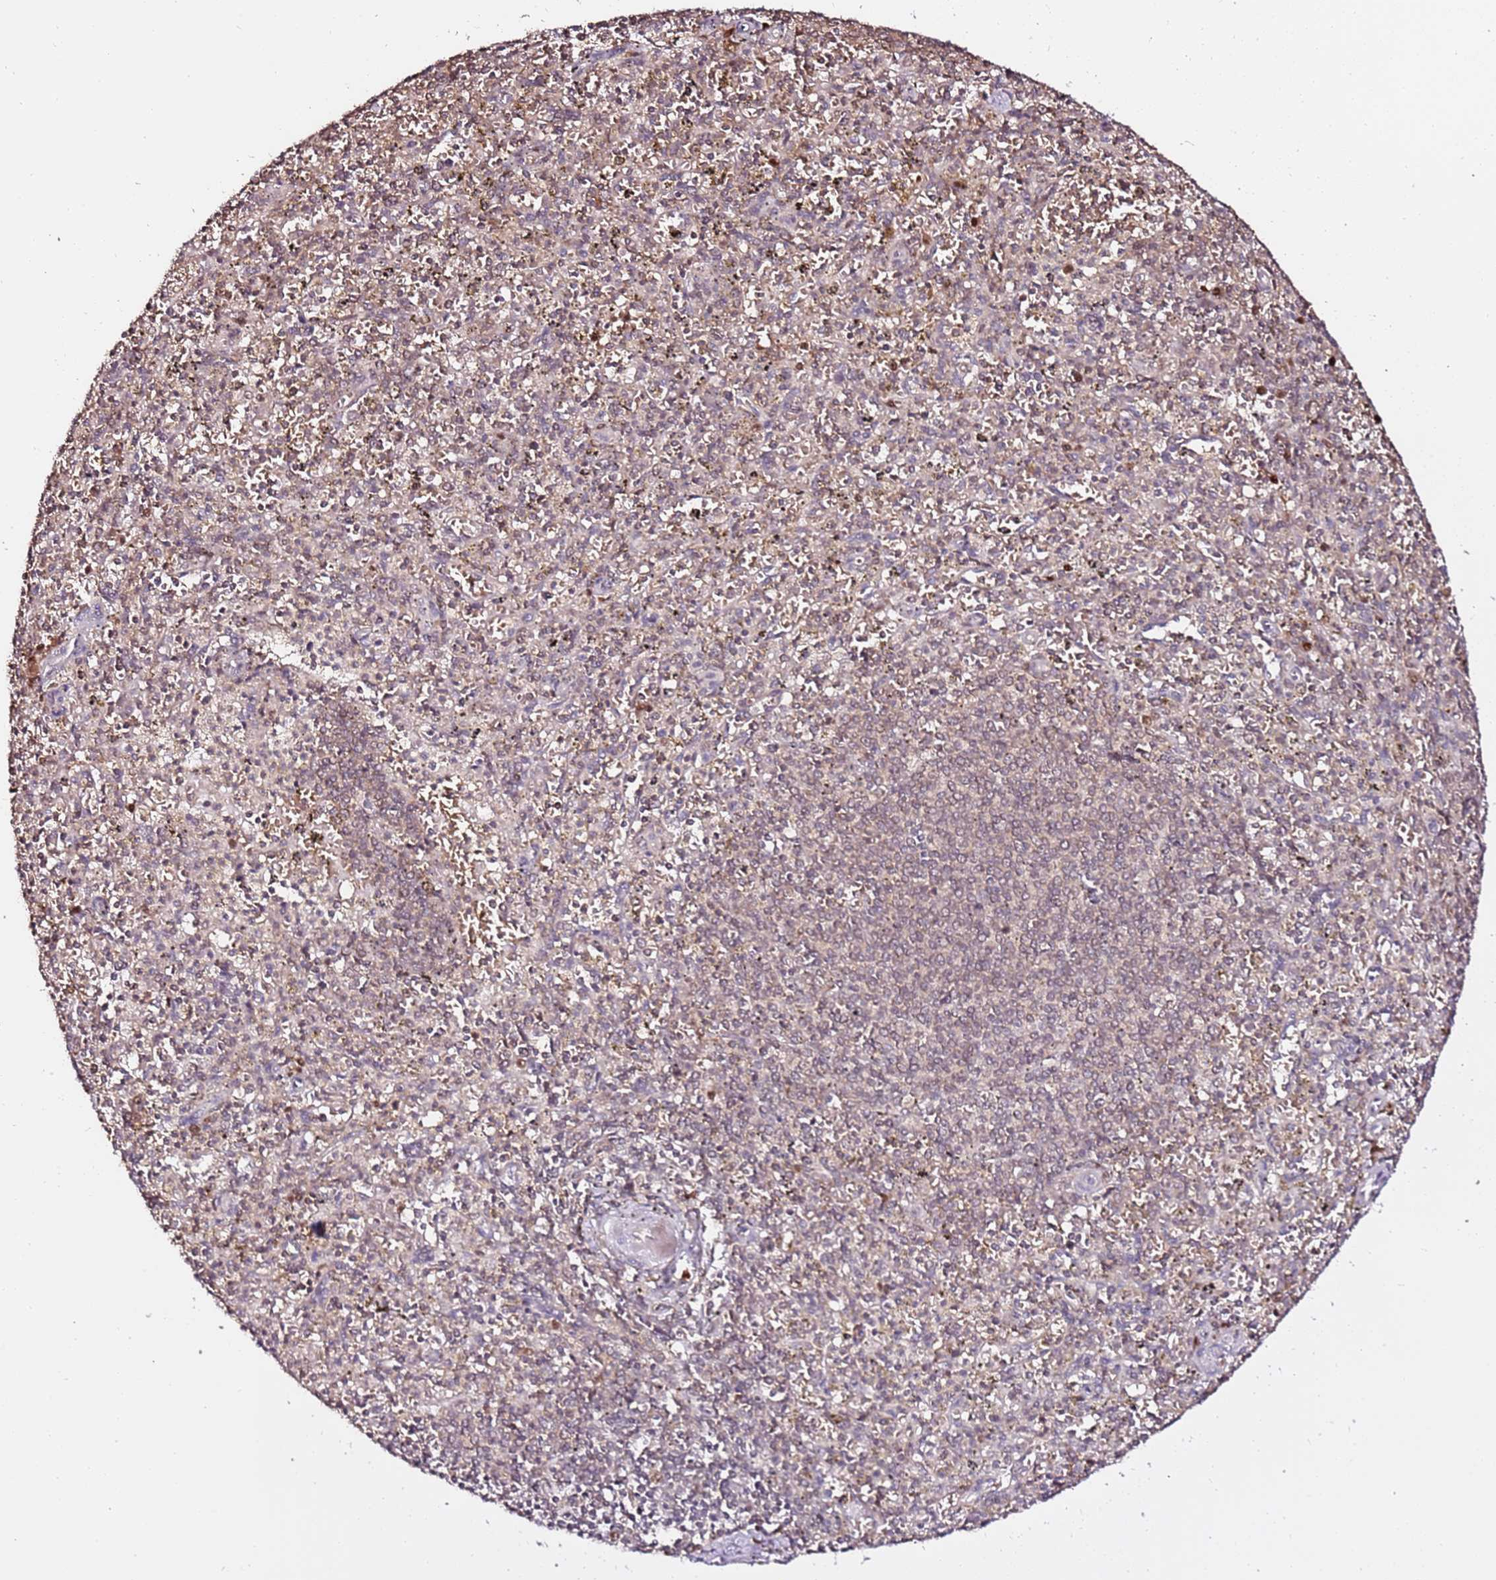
{"staining": {"intensity": "weak", "quantity": "<25%", "location": "cytoplasmic/membranous"}, "tissue": "spleen", "cell_type": "Cells in red pulp", "image_type": "normal", "snomed": [{"axis": "morphology", "description": "Normal tissue, NOS"}, {"axis": "topography", "description": "Spleen"}], "caption": "A micrograph of spleen stained for a protein reveals no brown staining in cells in red pulp.", "gene": "OR5V1", "patient": {"sex": "male", "age": 72}}